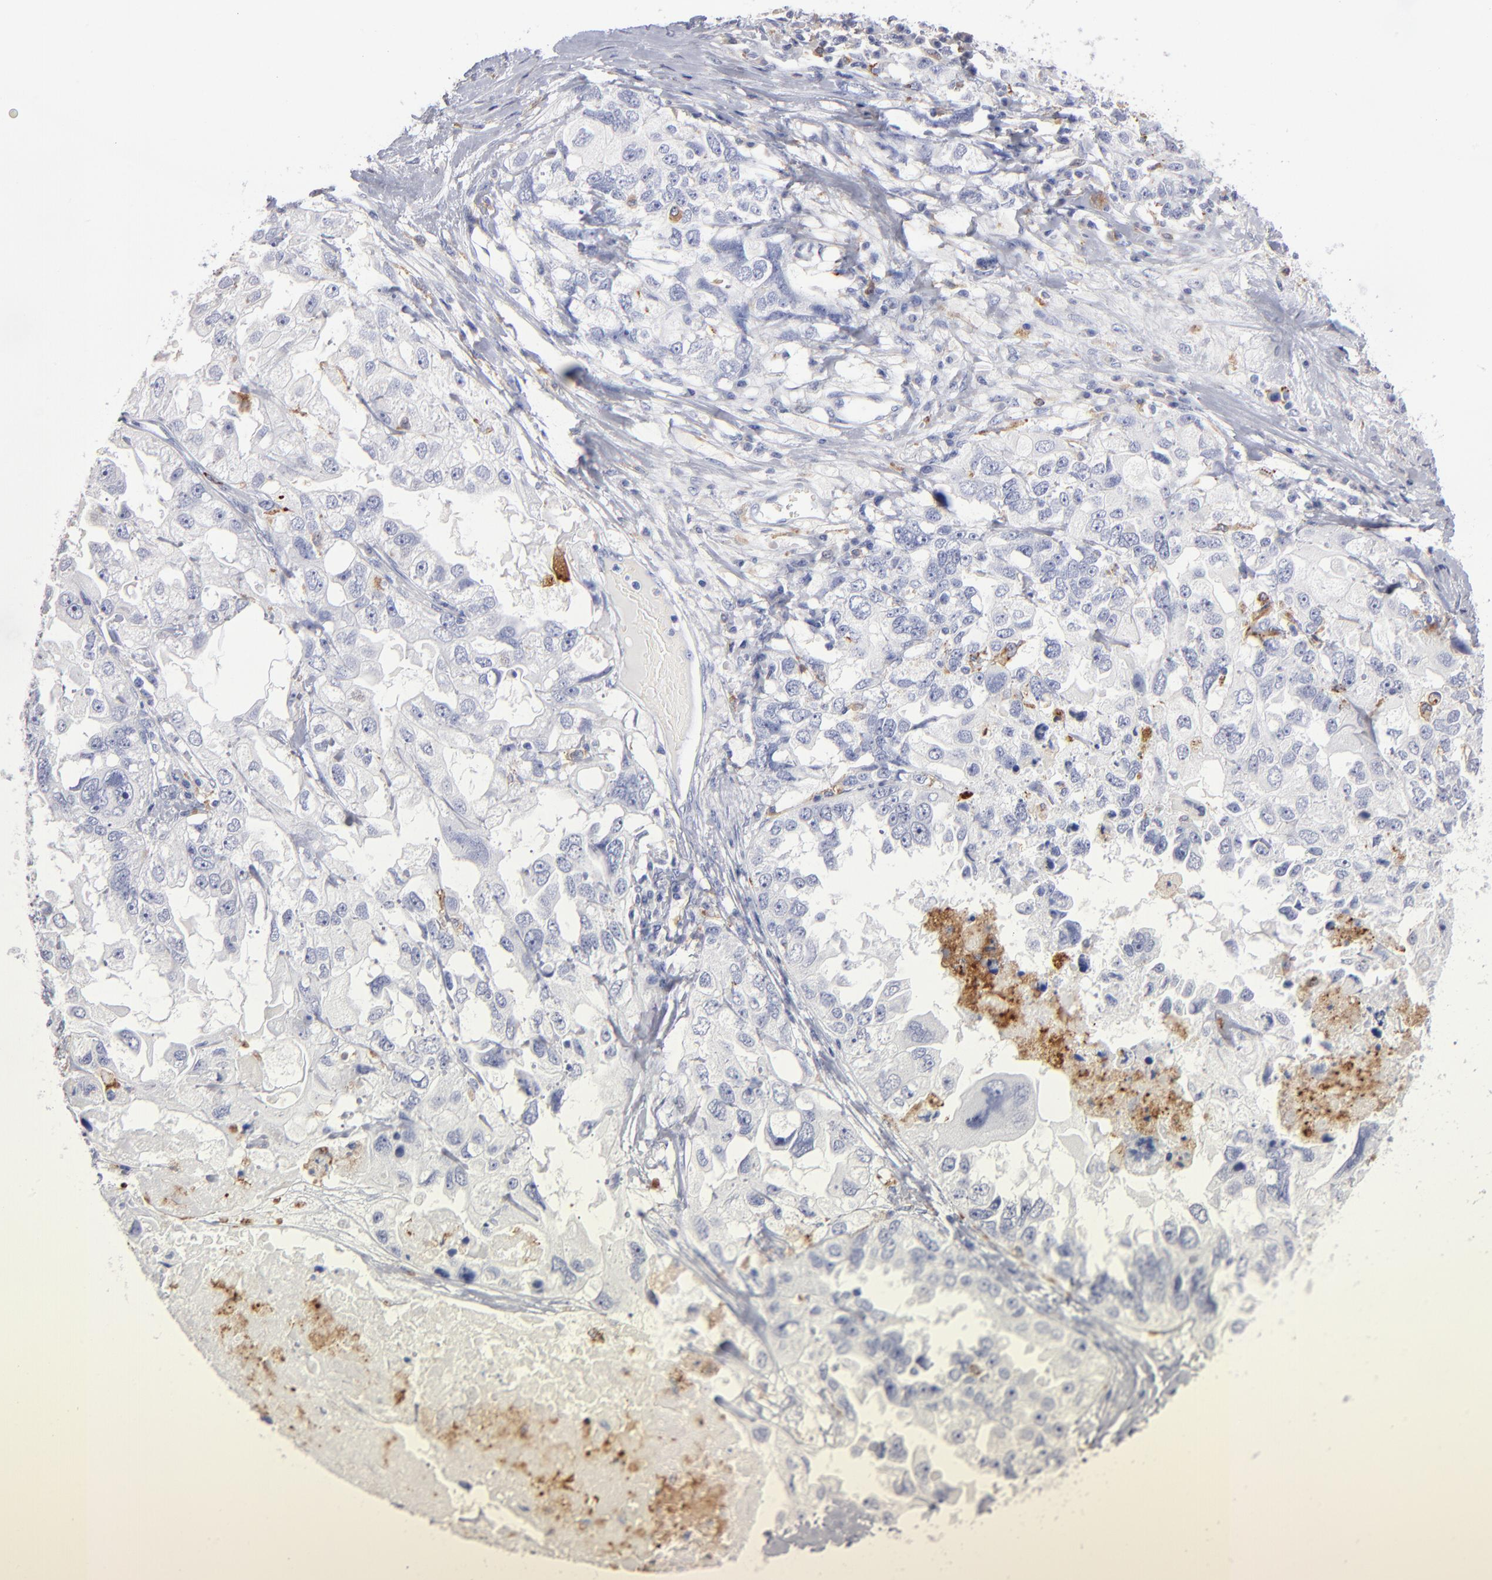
{"staining": {"intensity": "negative", "quantity": "none", "location": "none"}, "tissue": "ovarian cancer", "cell_type": "Tumor cells", "image_type": "cancer", "snomed": [{"axis": "morphology", "description": "Cystadenocarcinoma, serous, NOS"}, {"axis": "topography", "description": "Ovary"}], "caption": "IHC histopathology image of human ovarian cancer stained for a protein (brown), which shows no expression in tumor cells.", "gene": "CD180", "patient": {"sex": "female", "age": 82}}